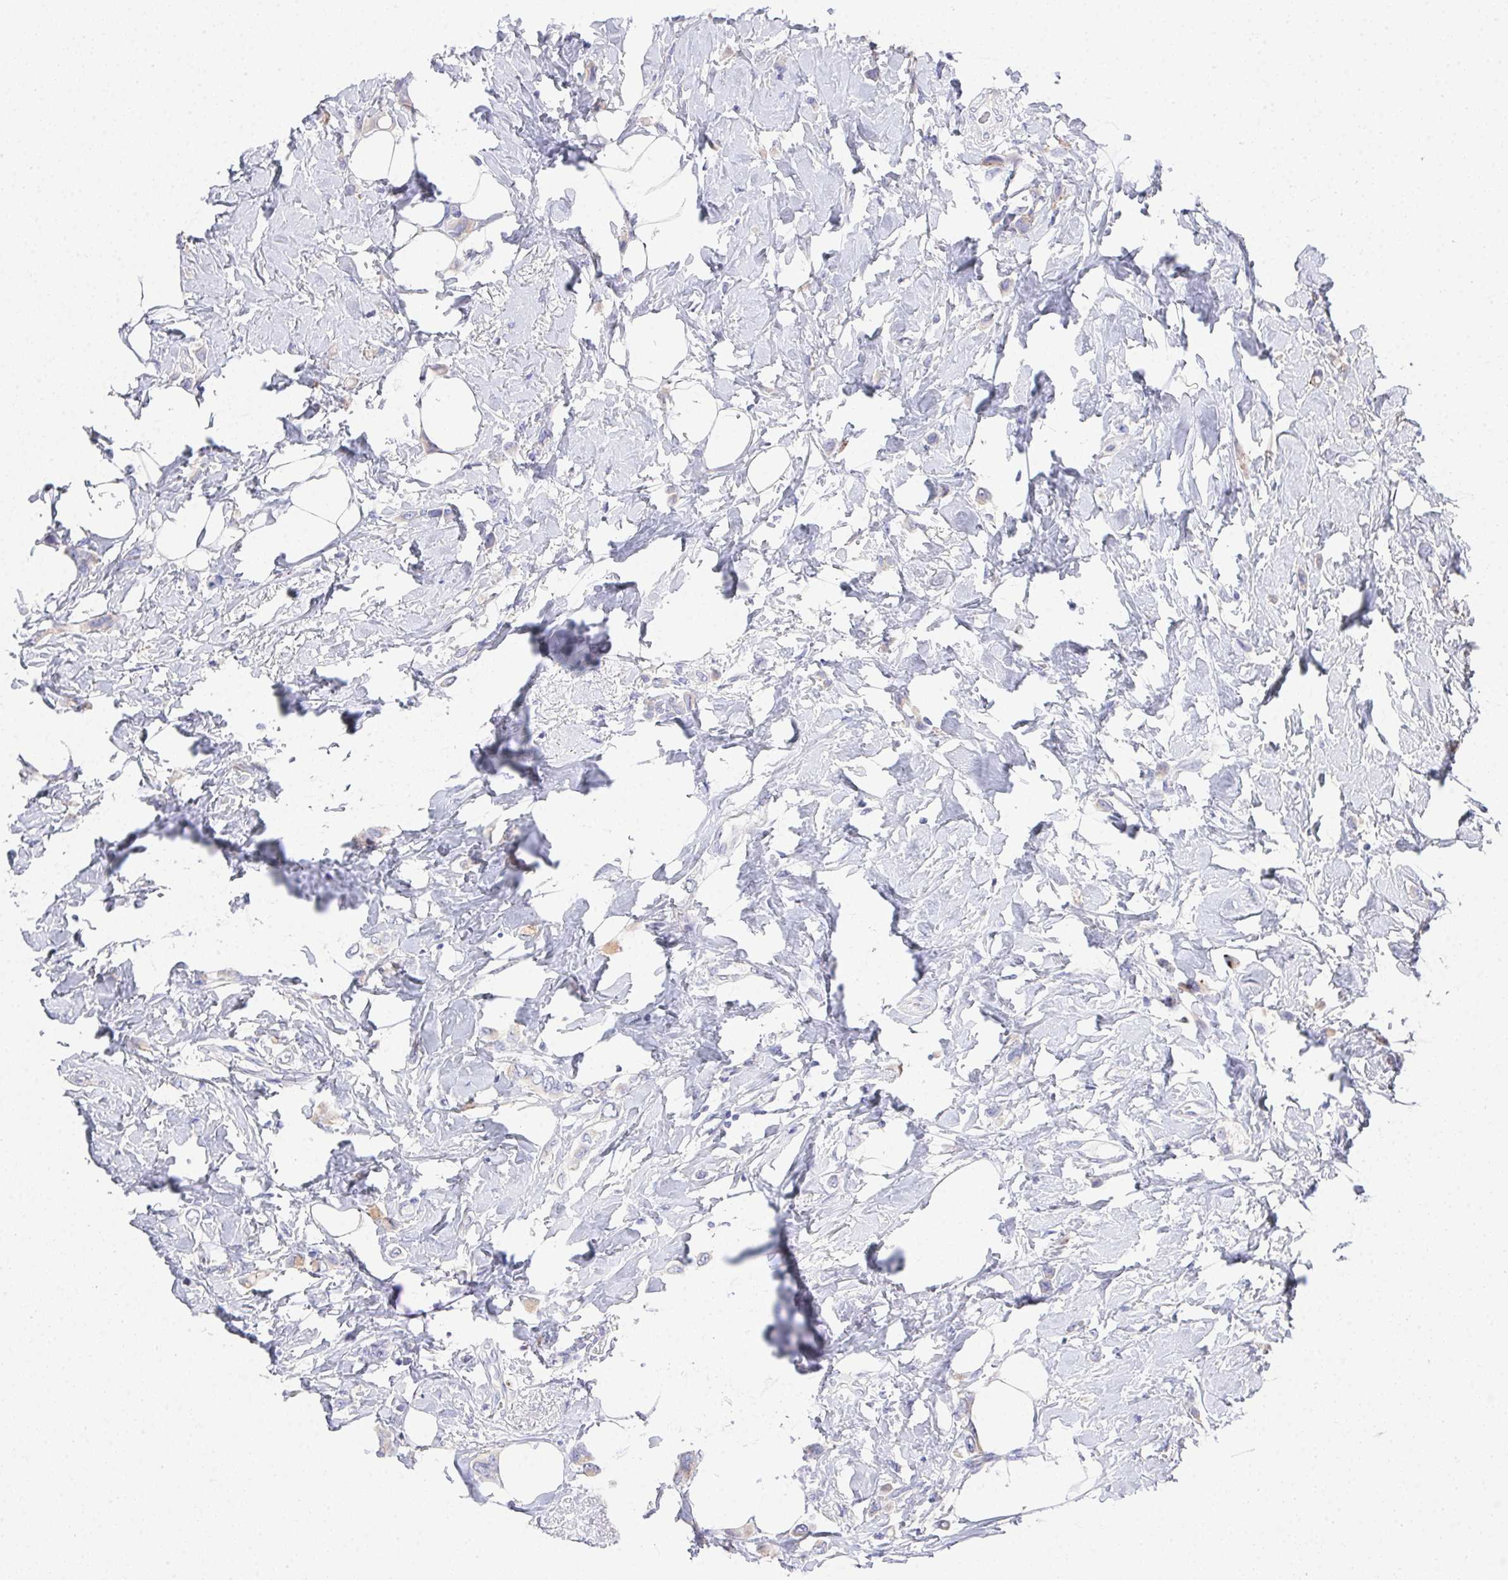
{"staining": {"intensity": "negative", "quantity": "none", "location": "none"}, "tissue": "breast cancer", "cell_type": "Tumor cells", "image_type": "cancer", "snomed": [{"axis": "morphology", "description": "Lobular carcinoma"}, {"axis": "topography", "description": "Breast"}], "caption": "Immunohistochemistry image of lobular carcinoma (breast) stained for a protein (brown), which shows no expression in tumor cells.", "gene": "PRG3", "patient": {"sex": "female", "age": 66}}